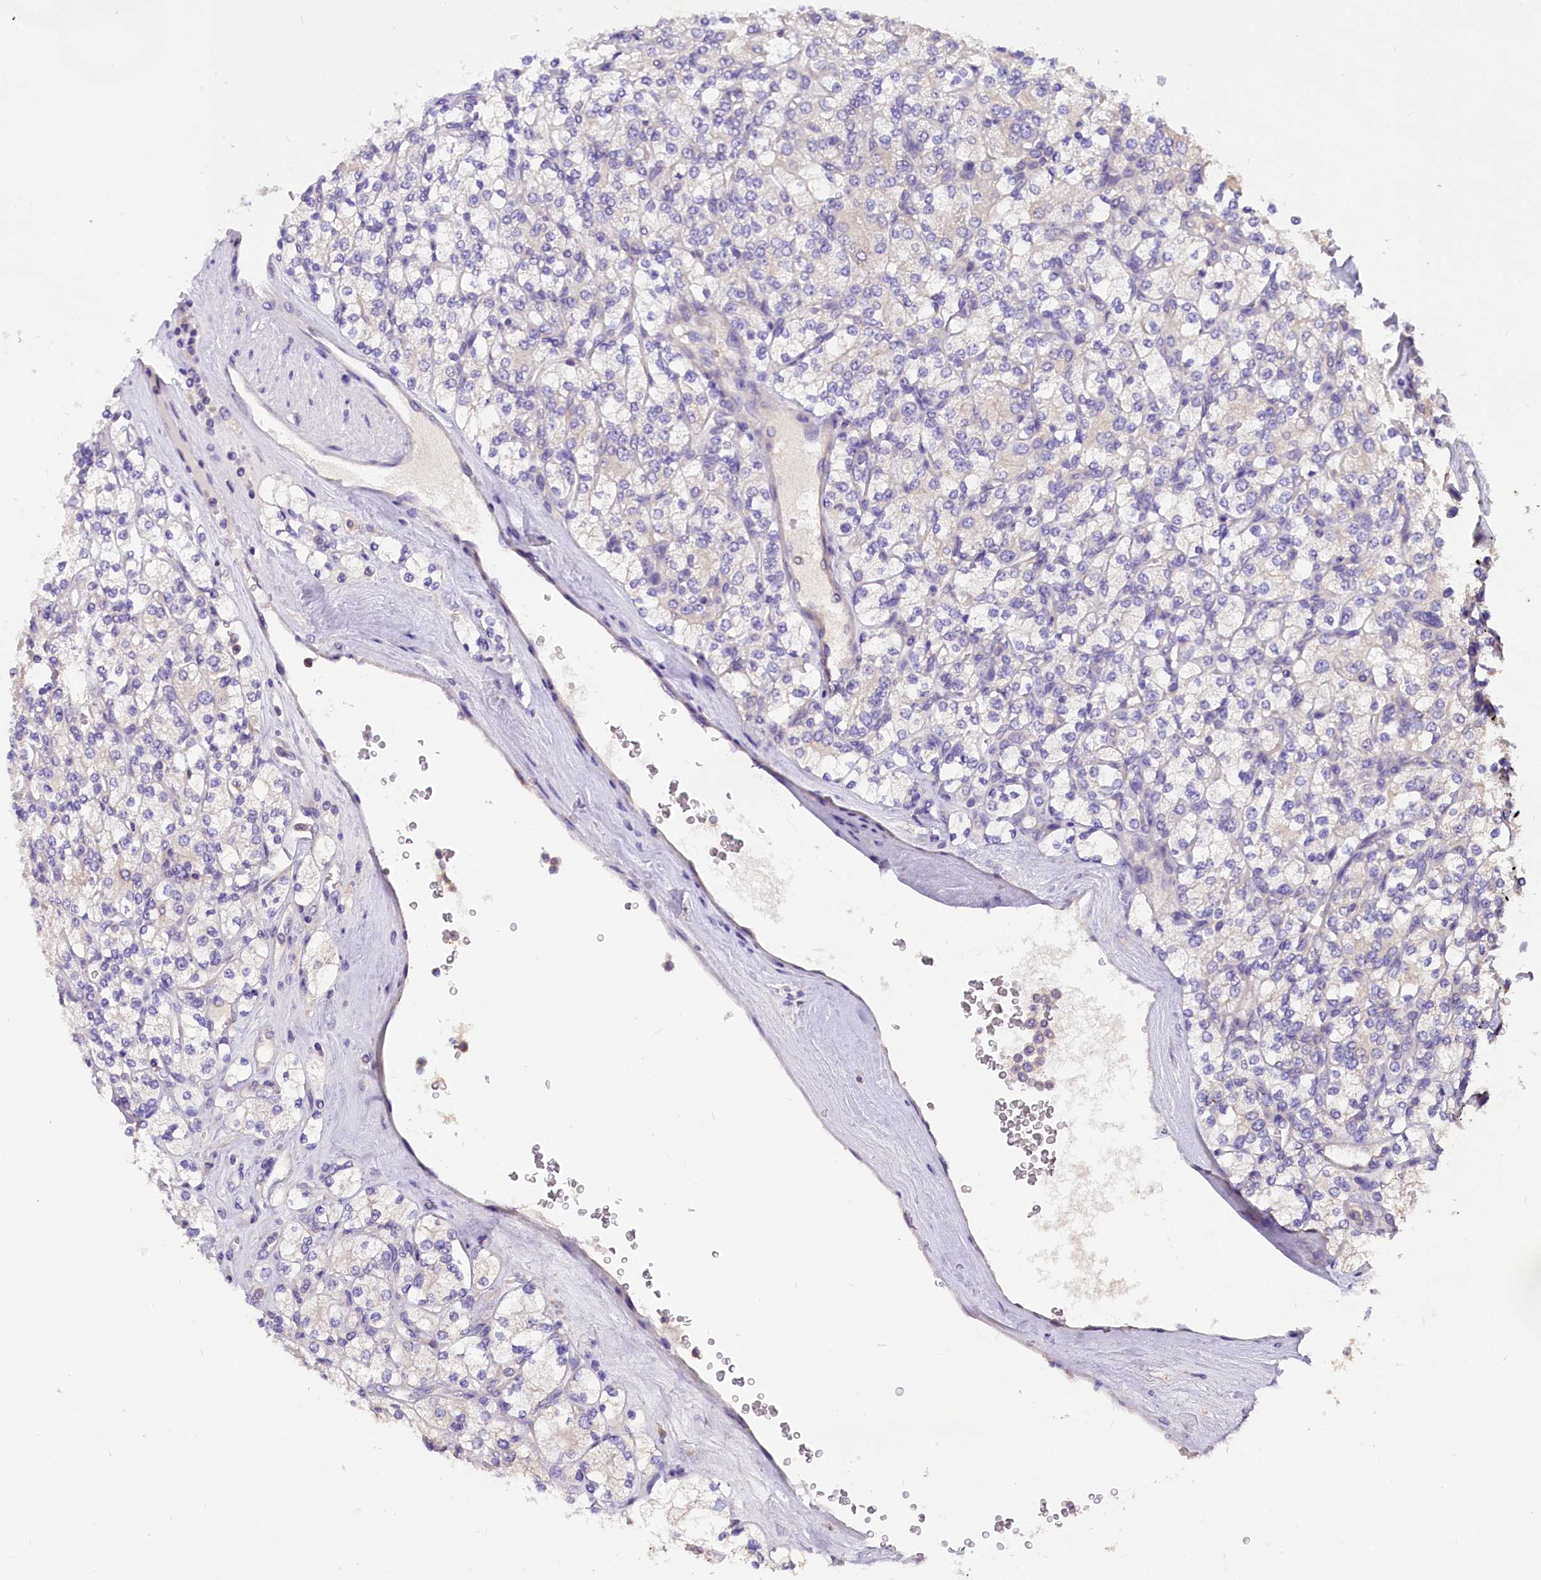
{"staining": {"intensity": "negative", "quantity": "none", "location": "none"}, "tissue": "renal cancer", "cell_type": "Tumor cells", "image_type": "cancer", "snomed": [{"axis": "morphology", "description": "Adenocarcinoma, NOS"}, {"axis": "topography", "description": "Kidney"}], "caption": "IHC histopathology image of human adenocarcinoma (renal) stained for a protein (brown), which exhibits no expression in tumor cells.", "gene": "AP3B2", "patient": {"sex": "male", "age": 77}}